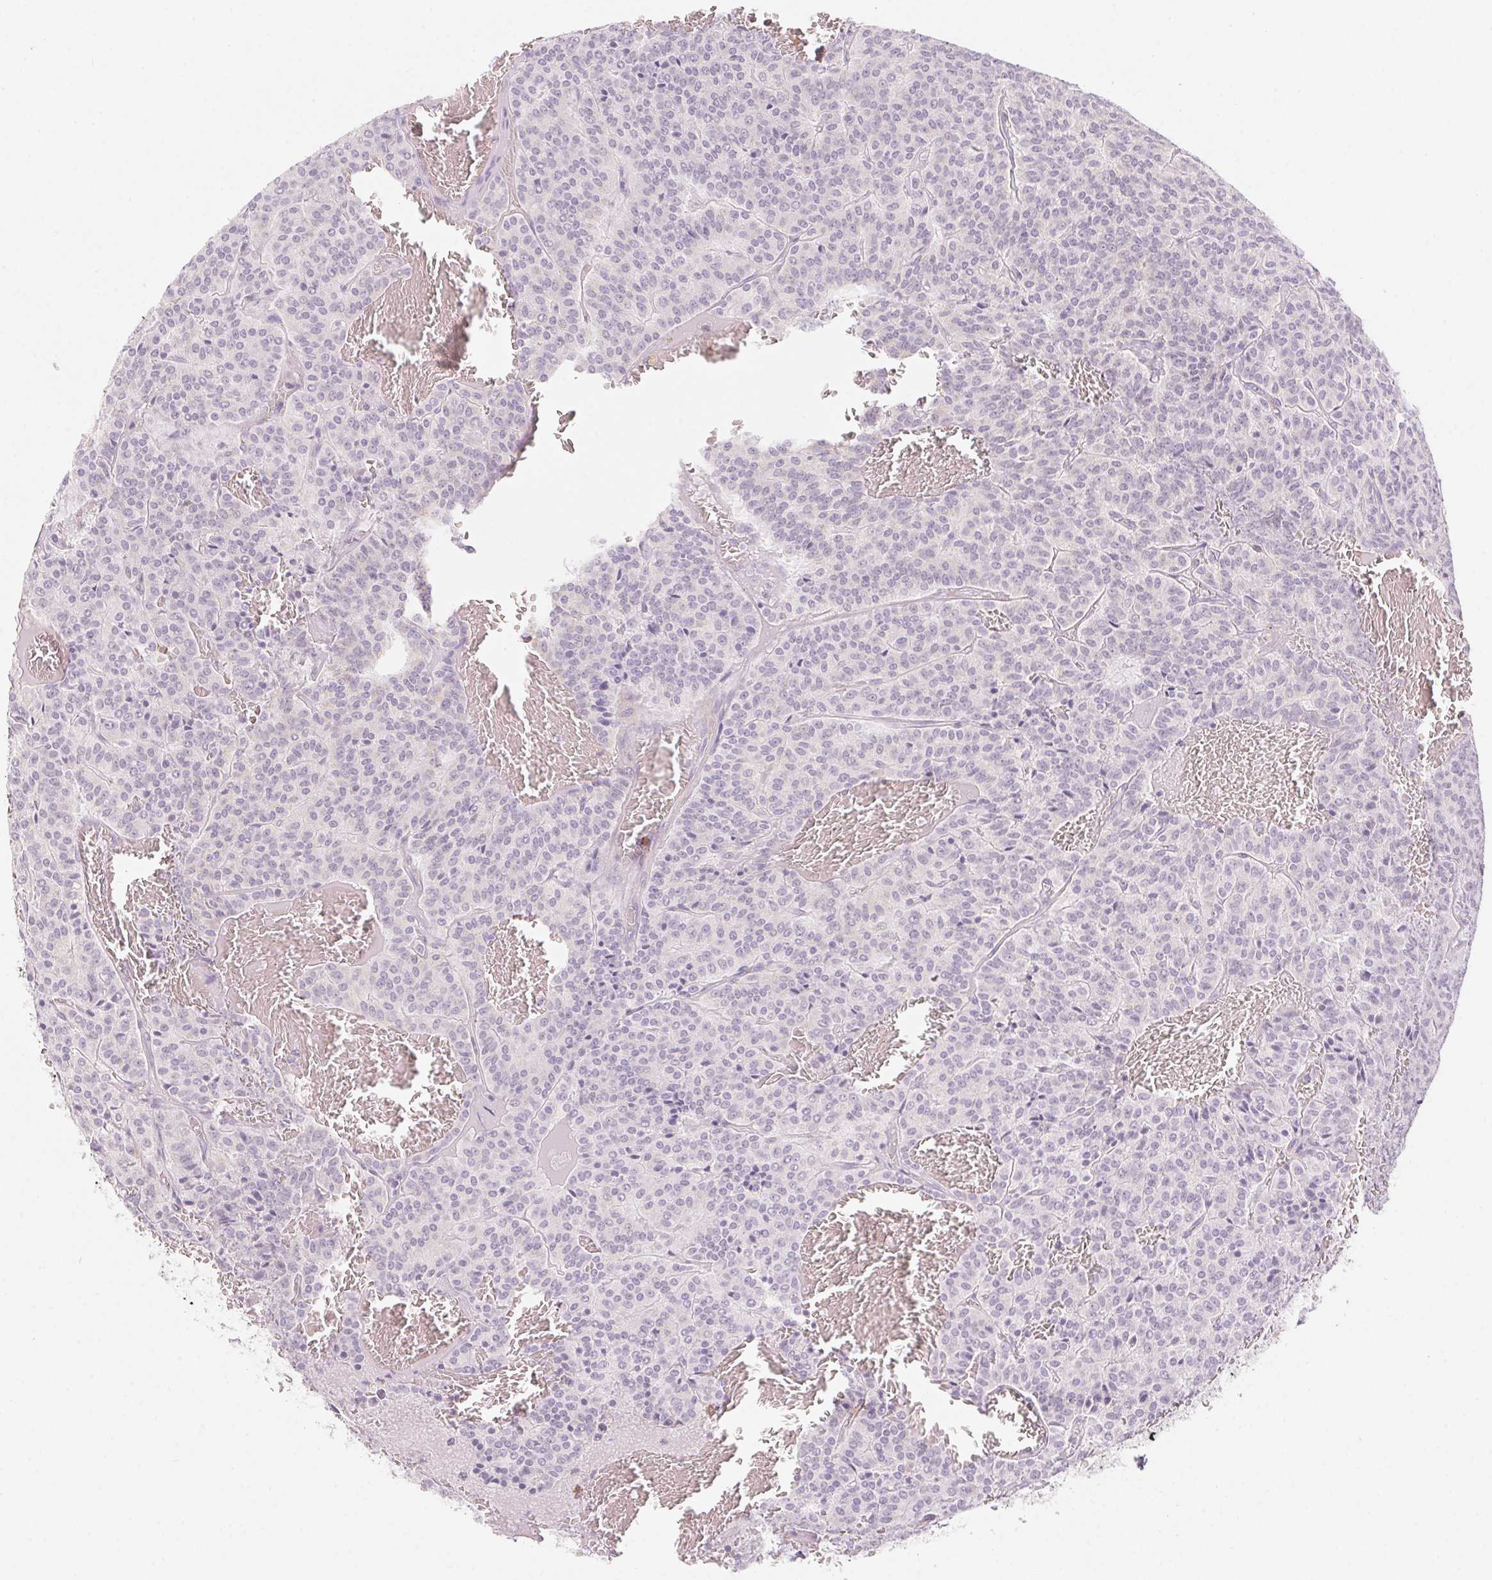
{"staining": {"intensity": "negative", "quantity": "none", "location": "none"}, "tissue": "carcinoid", "cell_type": "Tumor cells", "image_type": "cancer", "snomed": [{"axis": "morphology", "description": "Carcinoid, malignant, NOS"}, {"axis": "topography", "description": "Lung"}], "caption": "There is no significant positivity in tumor cells of carcinoid. The staining was performed using DAB (3,3'-diaminobenzidine) to visualize the protein expression in brown, while the nuclei were stained in blue with hematoxylin (Magnification: 20x).", "gene": "PRPH", "patient": {"sex": "male", "age": 70}}